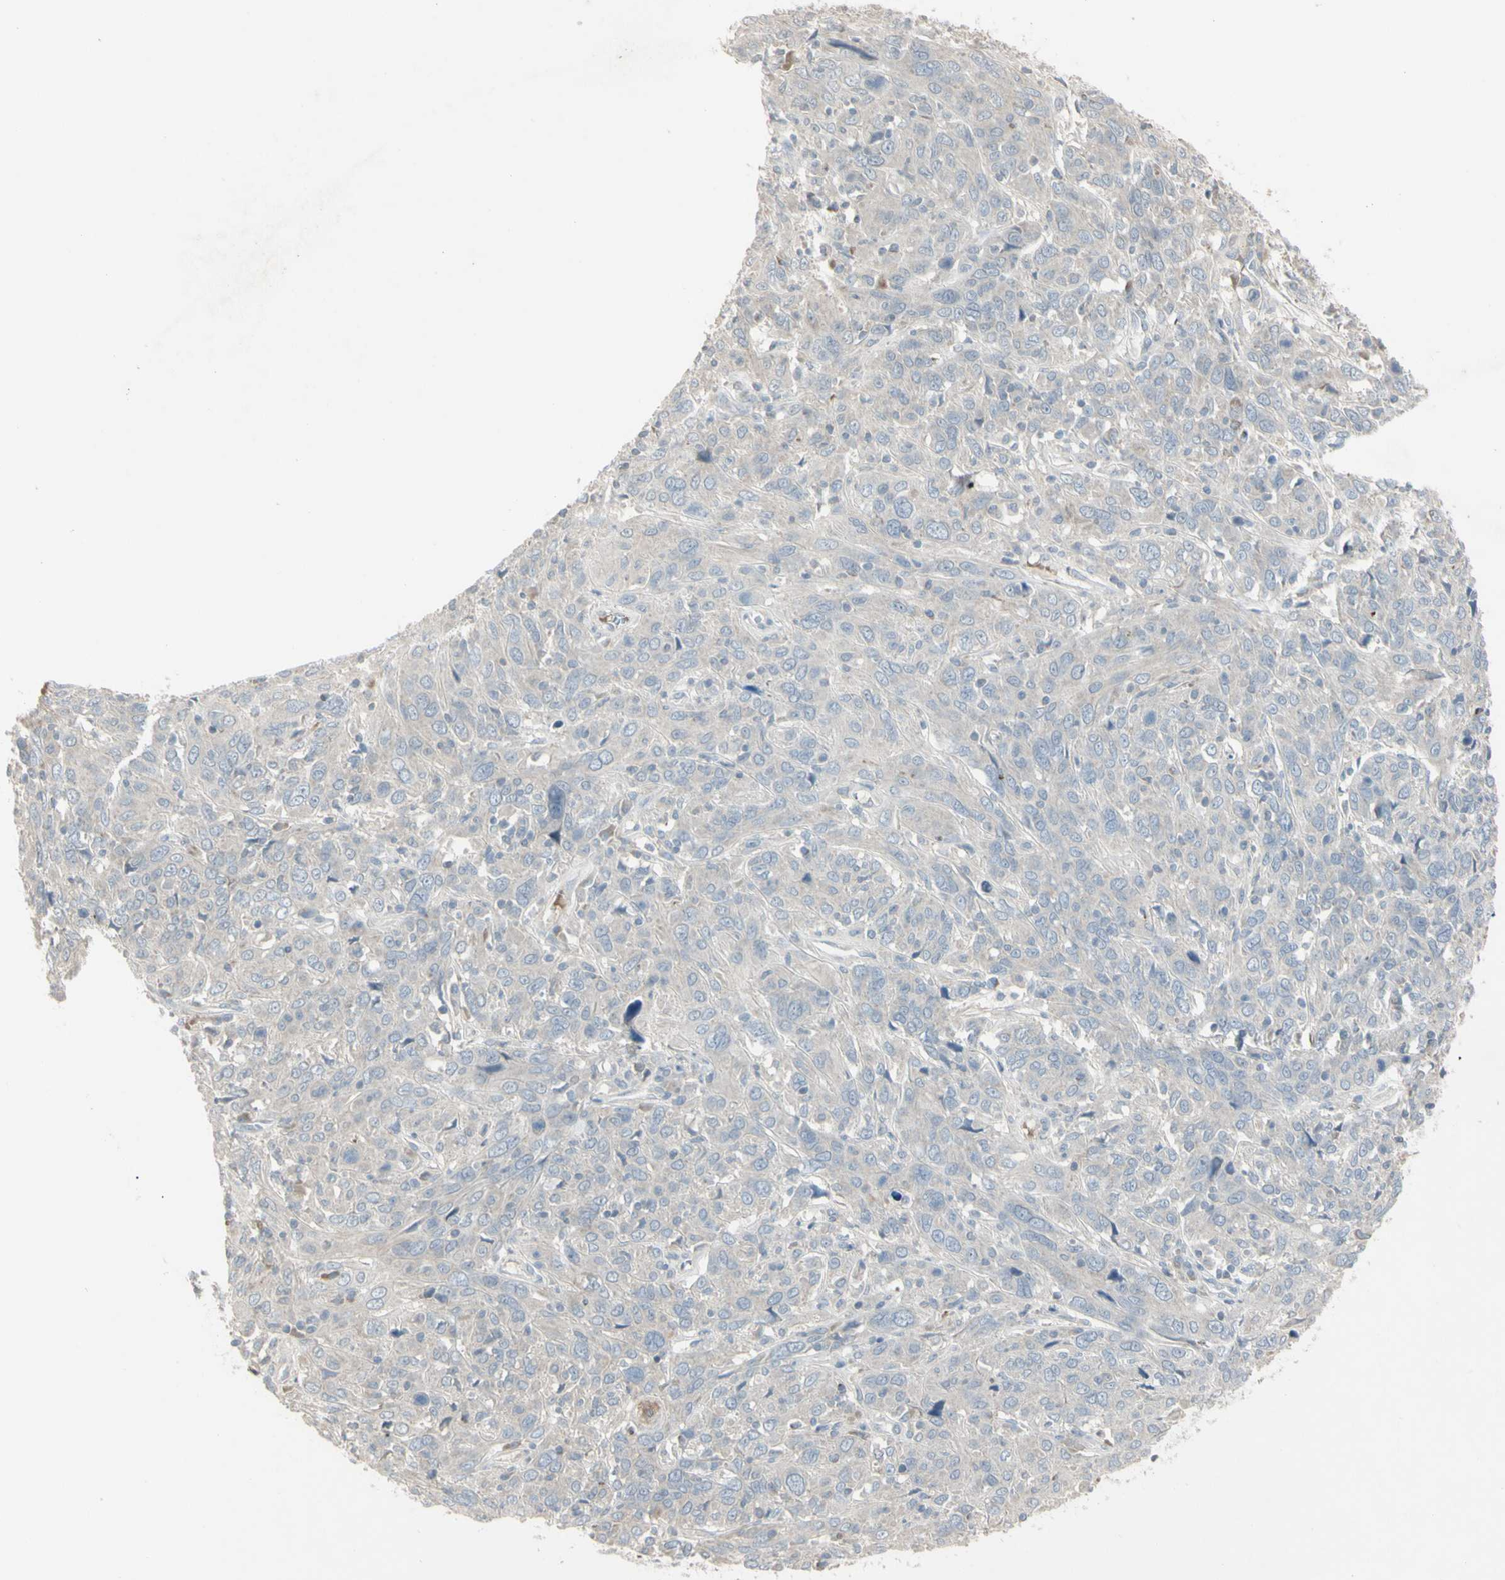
{"staining": {"intensity": "negative", "quantity": "none", "location": "none"}, "tissue": "cervical cancer", "cell_type": "Tumor cells", "image_type": "cancer", "snomed": [{"axis": "morphology", "description": "Squamous cell carcinoma, NOS"}, {"axis": "topography", "description": "Cervix"}], "caption": "DAB (3,3'-diaminobenzidine) immunohistochemical staining of human squamous cell carcinoma (cervical) demonstrates no significant expression in tumor cells.", "gene": "PIAS4", "patient": {"sex": "female", "age": 46}}